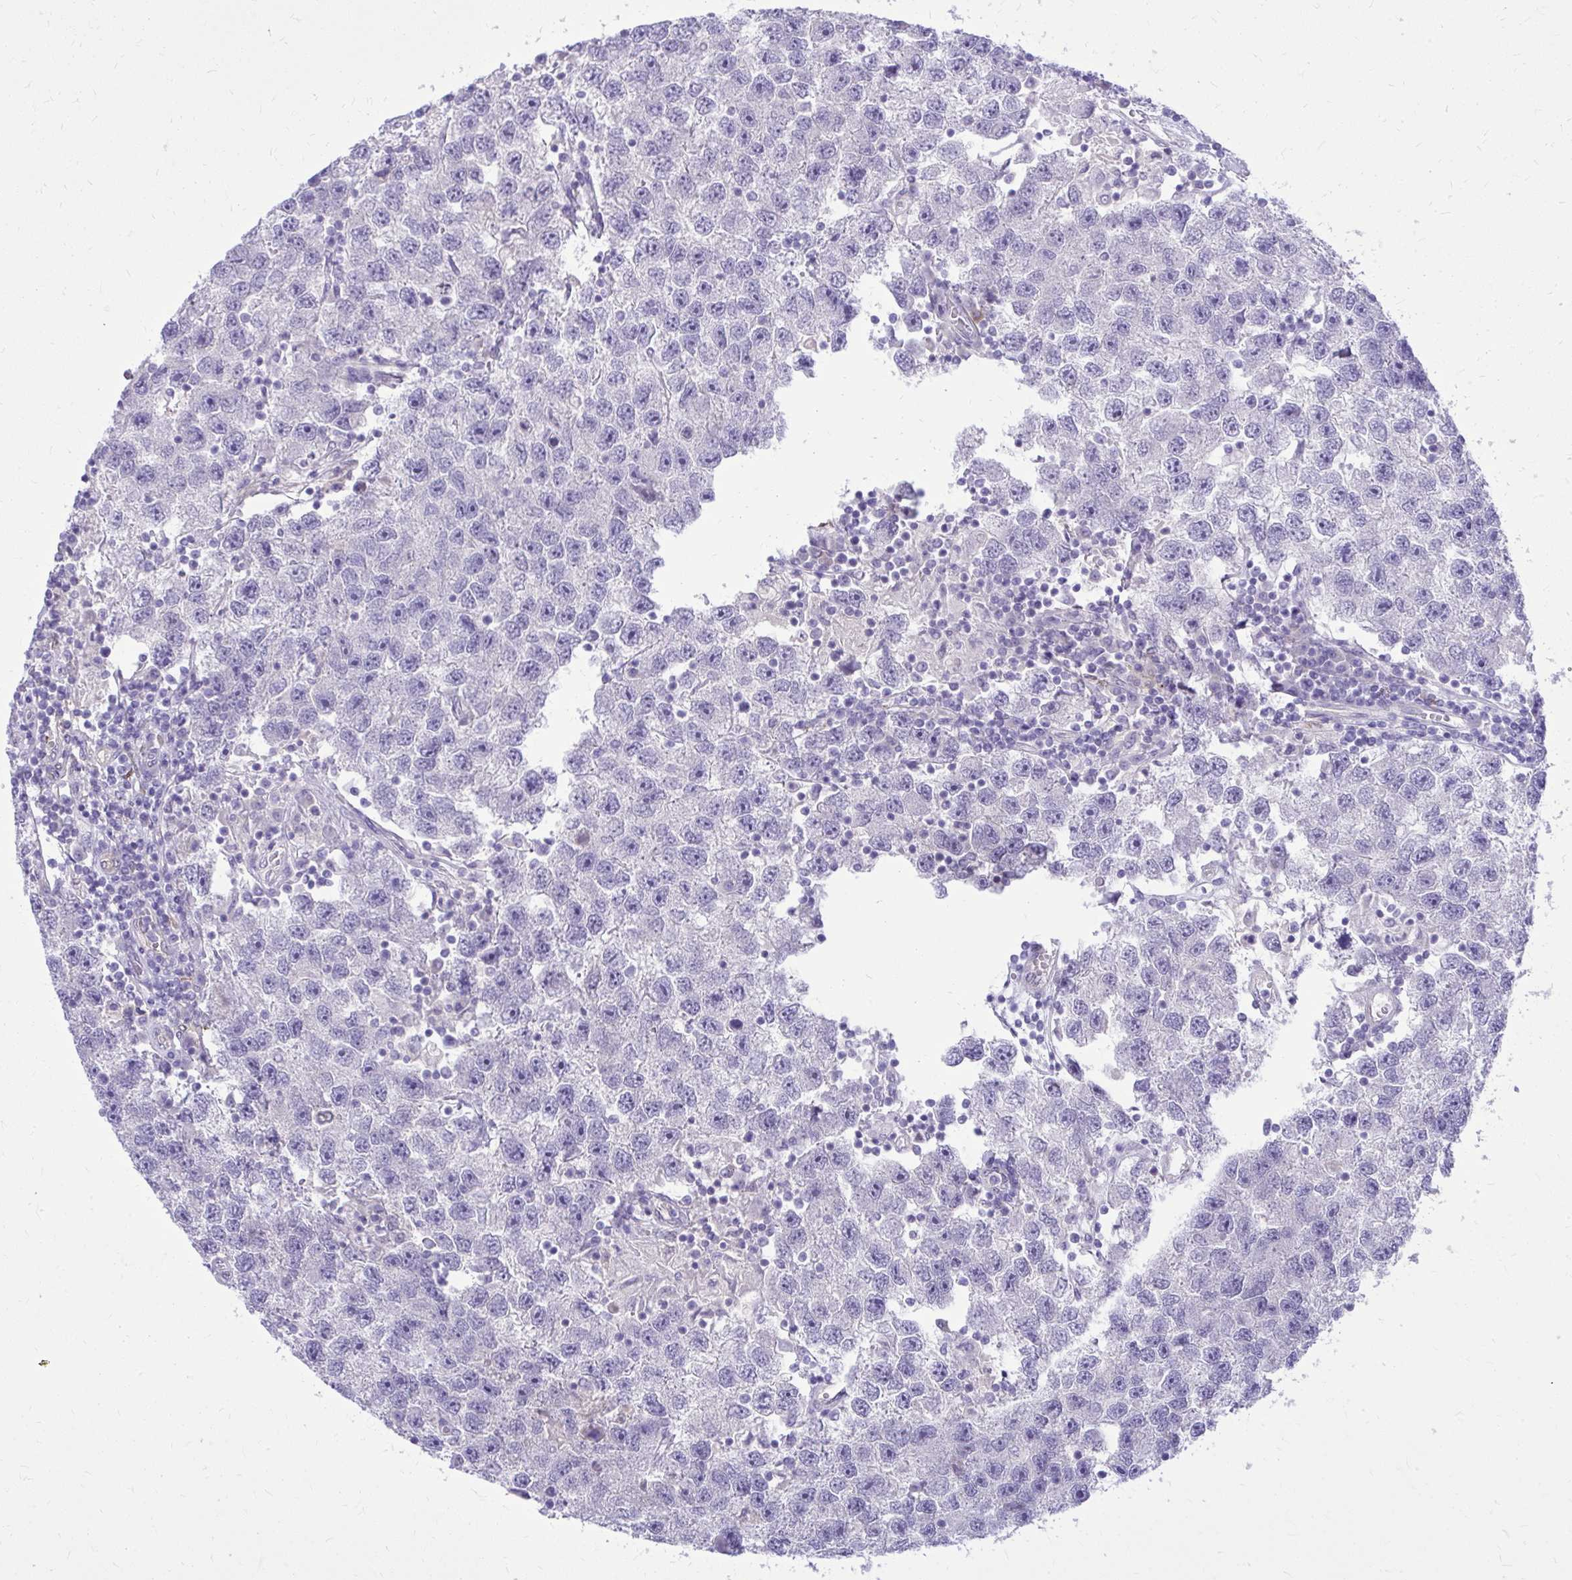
{"staining": {"intensity": "negative", "quantity": "none", "location": "none"}, "tissue": "testis cancer", "cell_type": "Tumor cells", "image_type": "cancer", "snomed": [{"axis": "morphology", "description": "Seminoma, NOS"}, {"axis": "topography", "description": "Testis"}], "caption": "DAB immunohistochemical staining of human seminoma (testis) exhibits no significant expression in tumor cells.", "gene": "NNMT", "patient": {"sex": "male", "age": 26}}